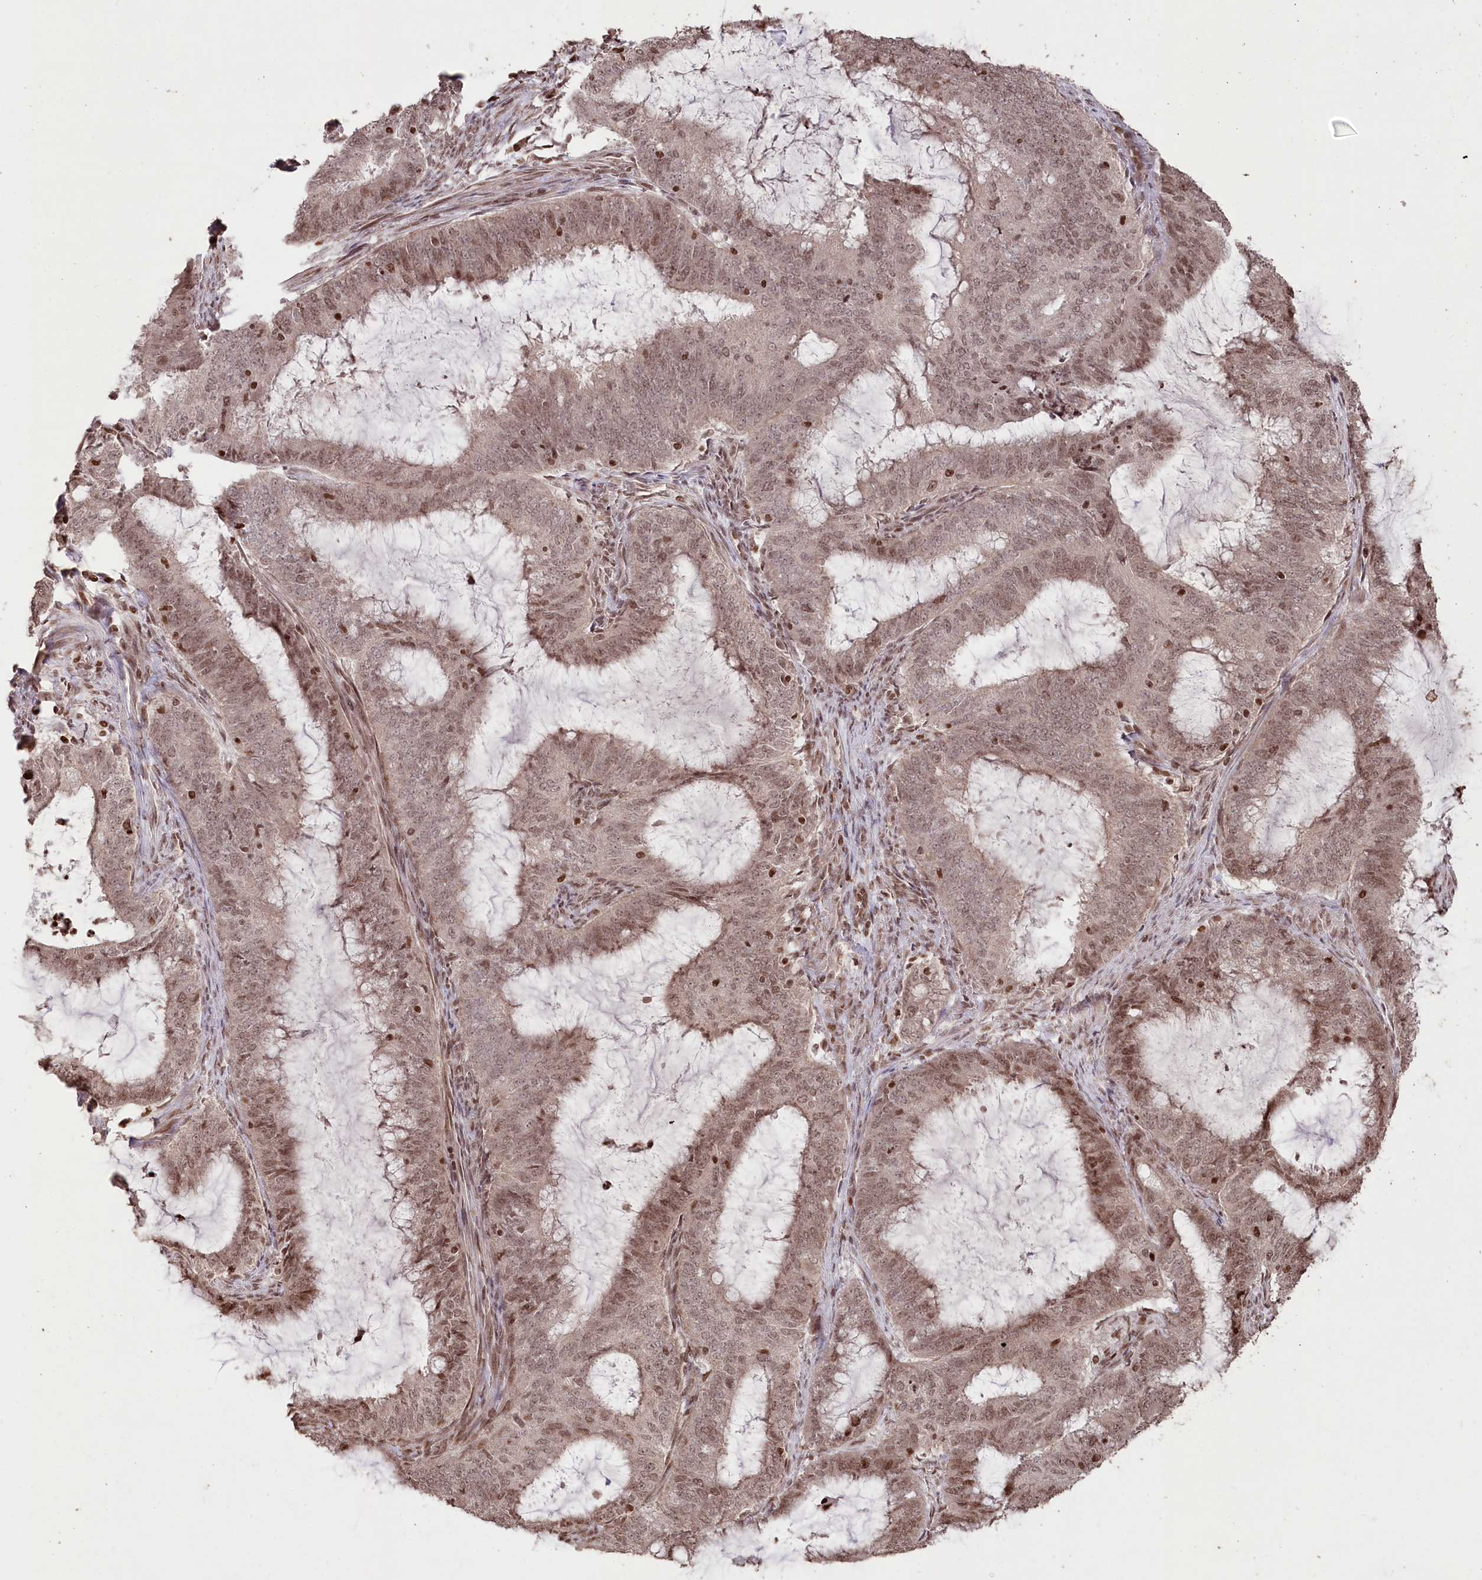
{"staining": {"intensity": "moderate", "quantity": ">75%", "location": "nuclear"}, "tissue": "endometrial cancer", "cell_type": "Tumor cells", "image_type": "cancer", "snomed": [{"axis": "morphology", "description": "Adenocarcinoma, NOS"}, {"axis": "topography", "description": "Endometrium"}], "caption": "There is medium levels of moderate nuclear staining in tumor cells of adenocarcinoma (endometrial), as demonstrated by immunohistochemical staining (brown color).", "gene": "CCSER2", "patient": {"sex": "female", "age": 51}}